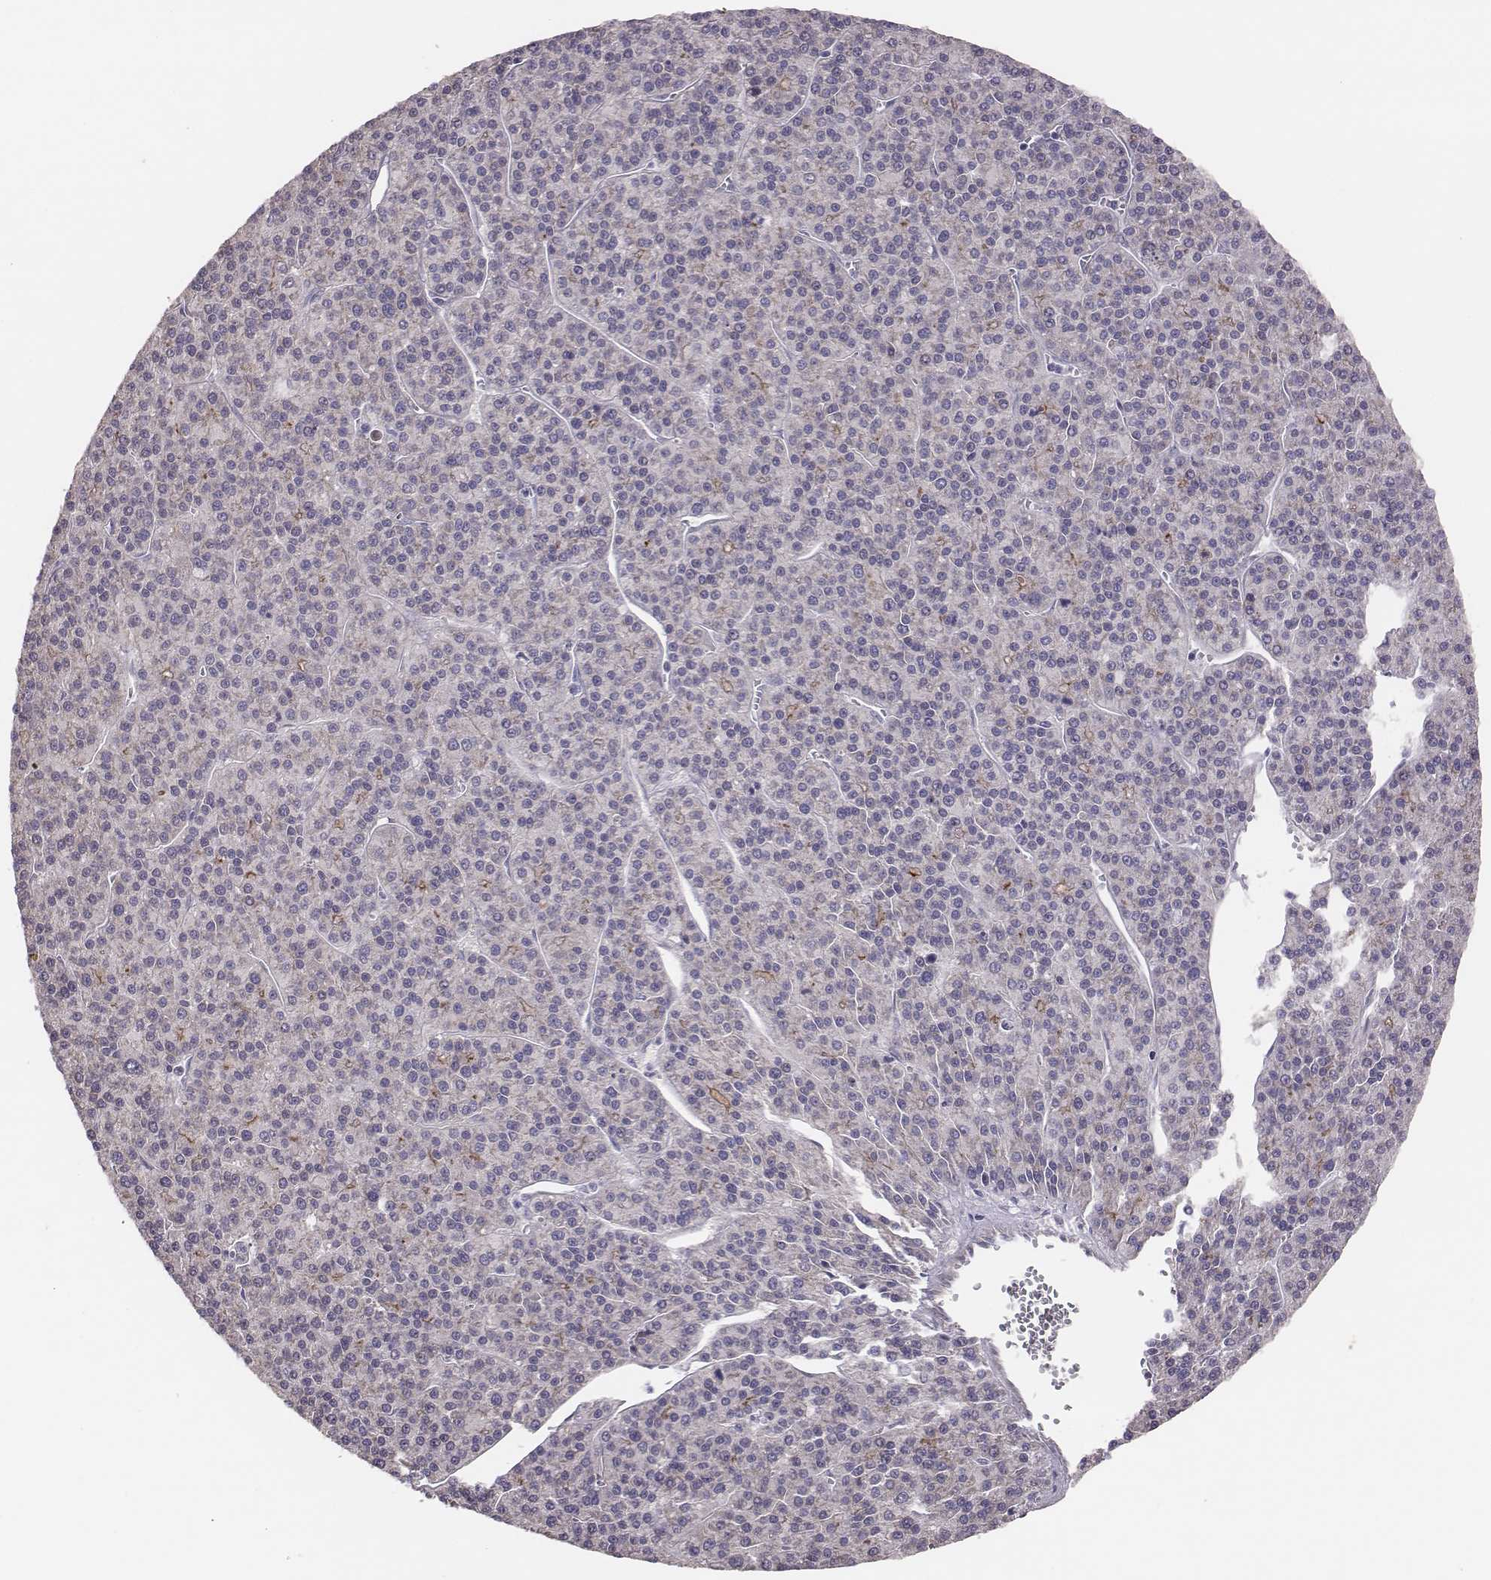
{"staining": {"intensity": "negative", "quantity": "none", "location": "none"}, "tissue": "liver cancer", "cell_type": "Tumor cells", "image_type": "cancer", "snomed": [{"axis": "morphology", "description": "Carcinoma, Hepatocellular, NOS"}, {"axis": "topography", "description": "Liver"}], "caption": "DAB (3,3'-diaminobenzidine) immunohistochemical staining of human liver cancer (hepatocellular carcinoma) reveals no significant expression in tumor cells. (DAB immunohistochemistry visualized using brightfield microscopy, high magnification).", "gene": "HAVCR1", "patient": {"sex": "female", "age": 58}}